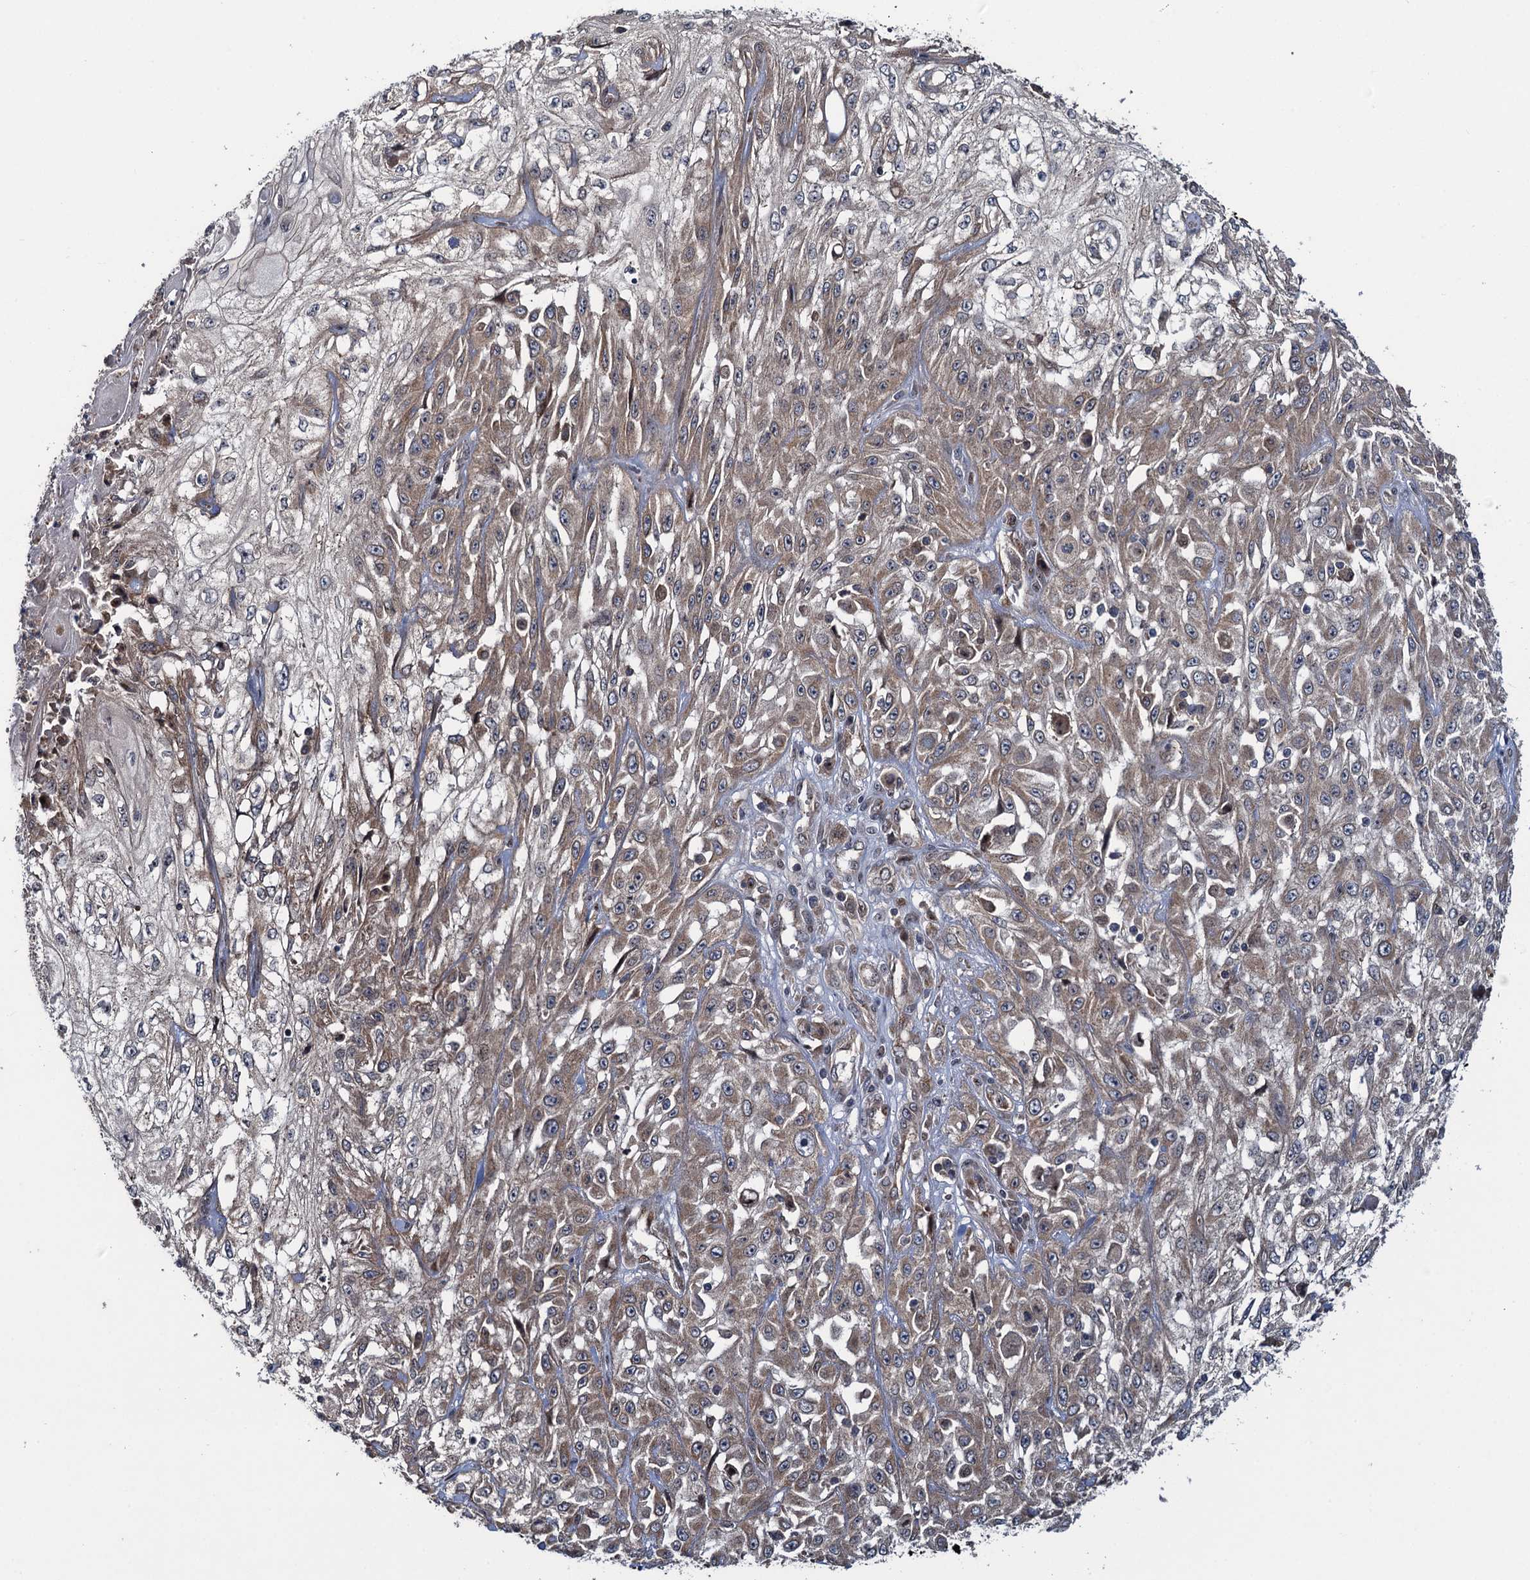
{"staining": {"intensity": "weak", "quantity": ">75%", "location": "cytoplasmic/membranous"}, "tissue": "skin cancer", "cell_type": "Tumor cells", "image_type": "cancer", "snomed": [{"axis": "morphology", "description": "Squamous cell carcinoma, NOS"}, {"axis": "morphology", "description": "Squamous cell carcinoma, metastatic, NOS"}, {"axis": "topography", "description": "Skin"}, {"axis": "topography", "description": "Lymph node"}], "caption": "Skin cancer (squamous cell carcinoma) stained with immunohistochemistry (IHC) reveals weak cytoplasmic/membranous expression in about >75% of tumor cells.", "gene": "EVX2", "patient": {"sex": "male", "age": 75}}